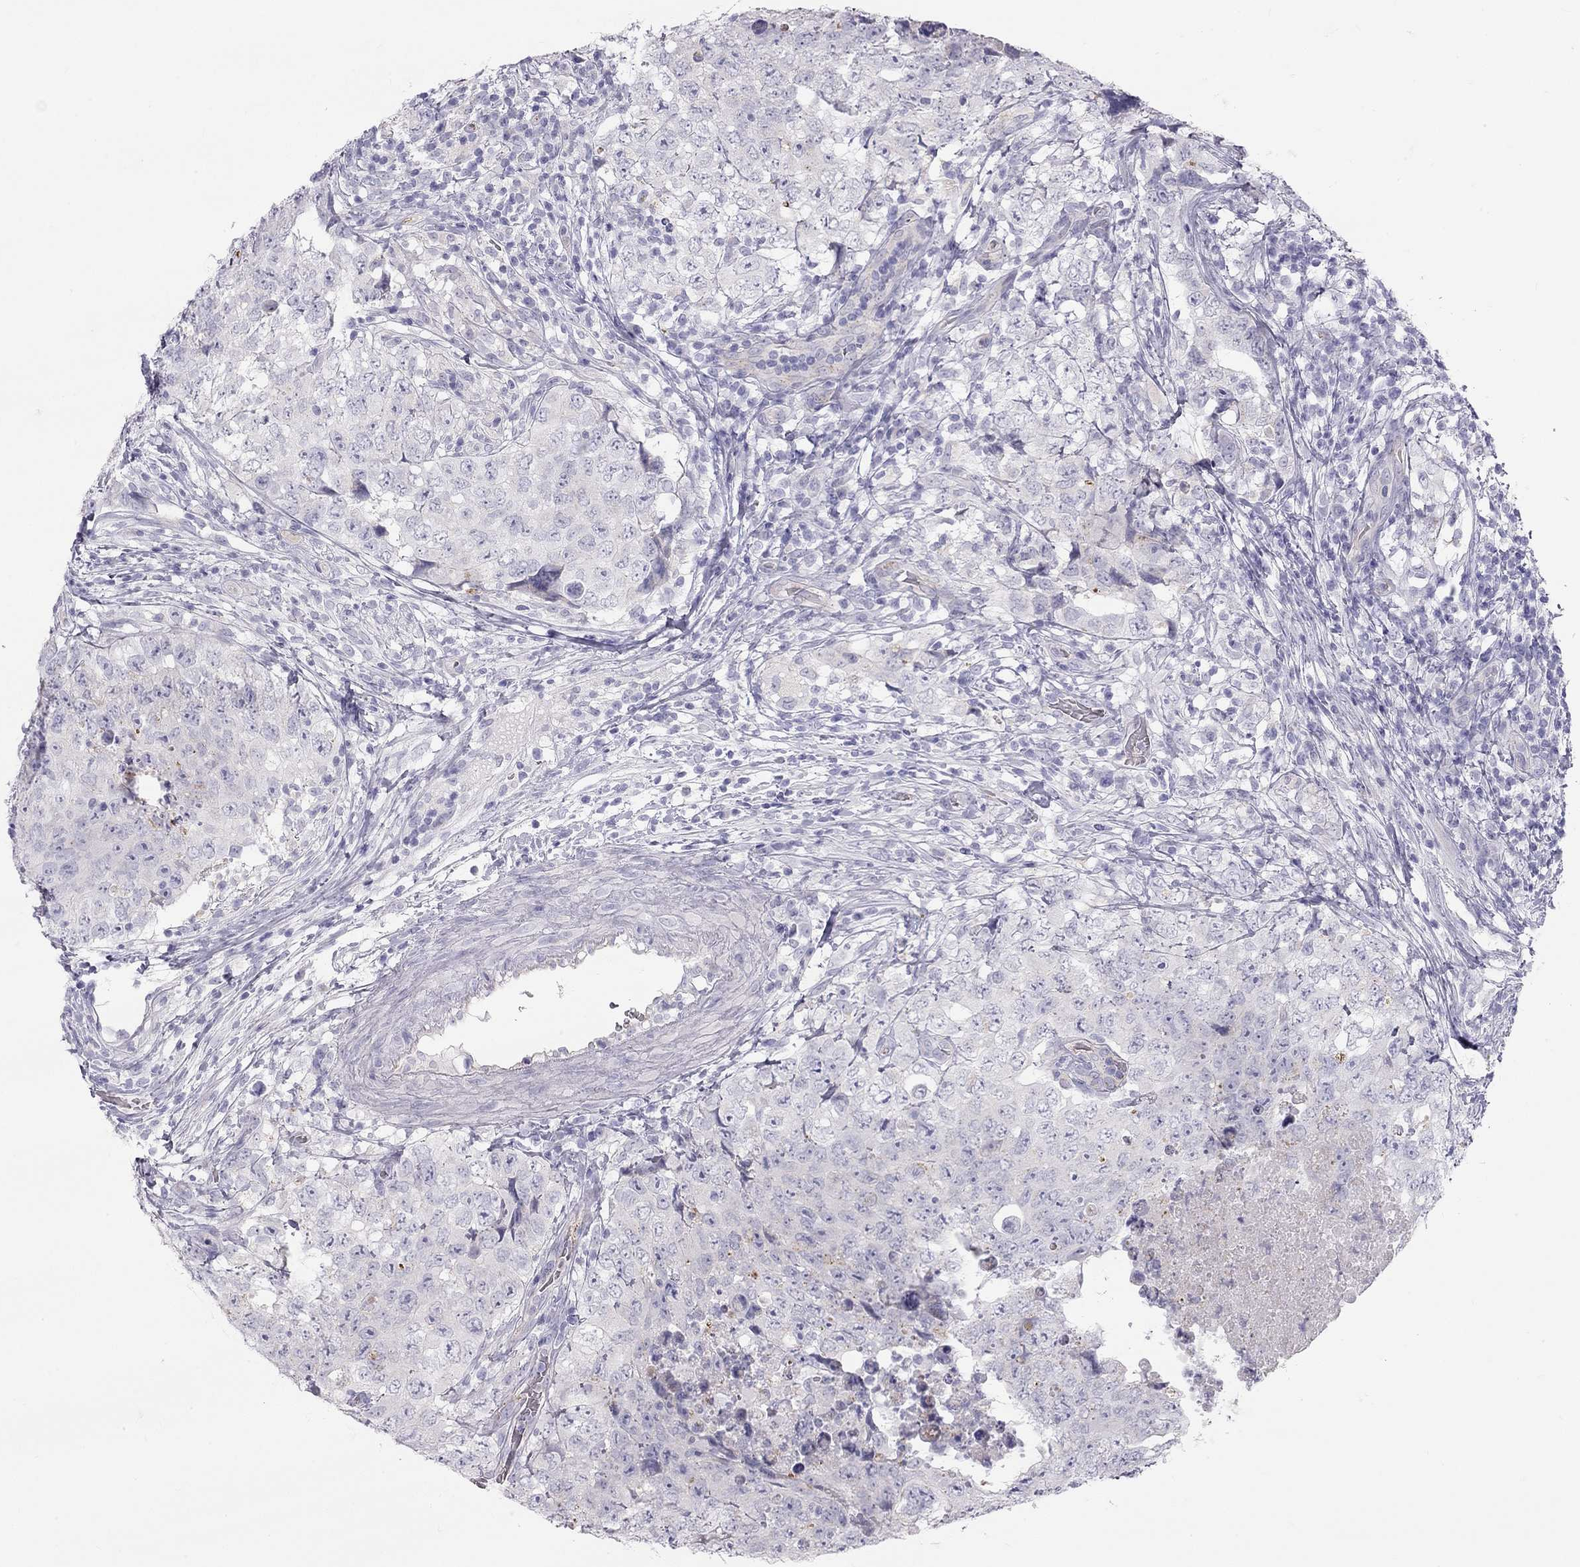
{"staining": {"intensity": "negative", "quantity": "none", "location": "none"}, "tissue": "testis cancer", "cell_type": "Tumor cells", "image_type": "cancer", "snomed": [{"axis": "morphology", "description": "Seminoma, NOS"}, {"axis": "topography", "description": "Testis"}], "caption": "DAB (3,3'-diaminobenzidine) immunohistochemical staining of seminoma (testis) displays no significant positivity in tumor cells. (DAB (3,3'-diaminobenzidine) immunohistochemistry, high magnification).", "gene": "TDRD6", "patient": {"sex": "male", "age": 34}}